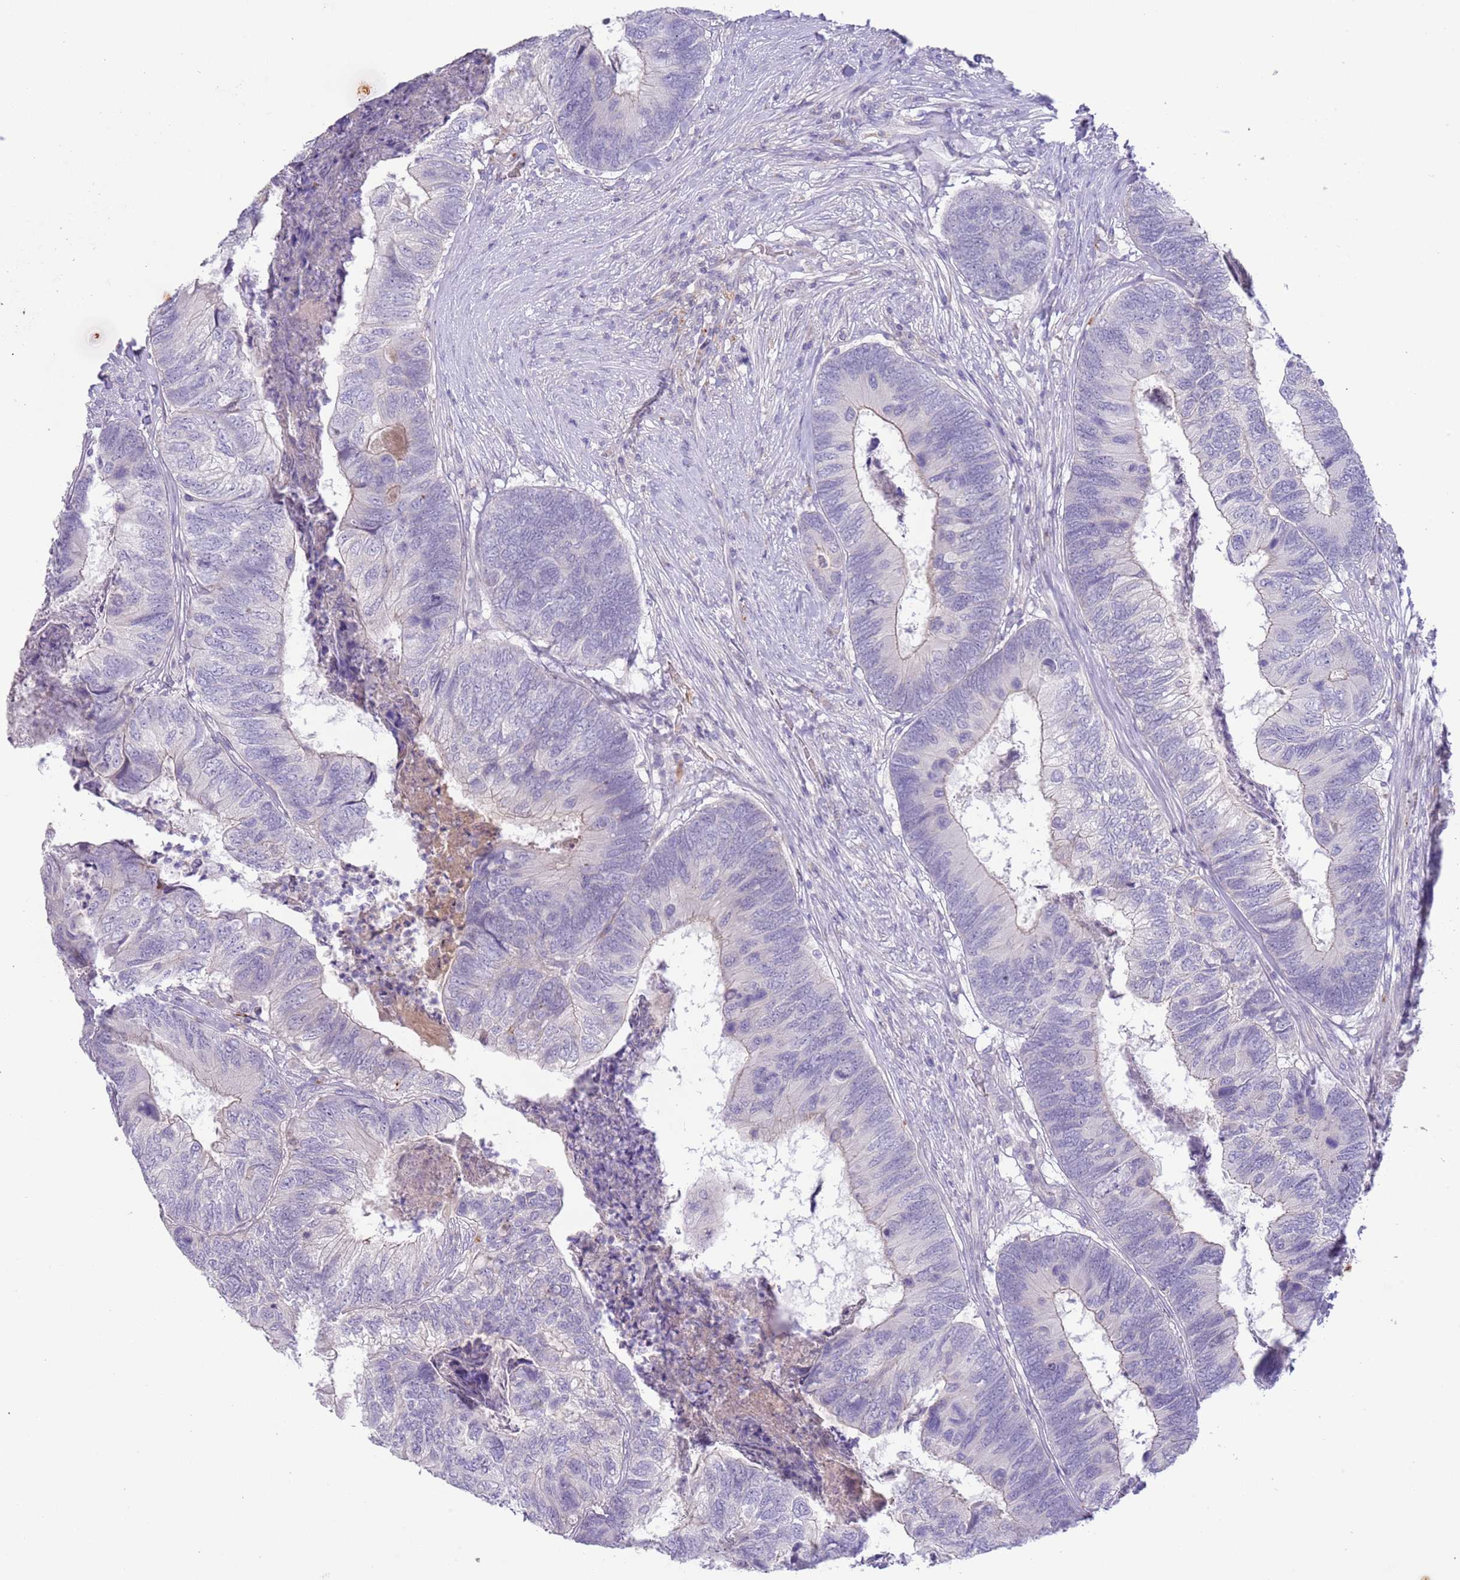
{"staining": {"intensity": "negative", "quantity": "none", "location": "none"}, "tissue": "colorectal cancer", "cell_type": "Tumor cells", "image_type": "cancer", "snomed": [{"axis": "morphology", "description": "Adenocarcinoma, NOS"}, {"axis": "topography", "description": "Colon"}], "caption": "IHC of colorectal cancer (adenocarcinoma) demonstrates no expression in tumor cells.", "gene": "ABHD17A", "patient": {"sex": "female", "age": 67}}